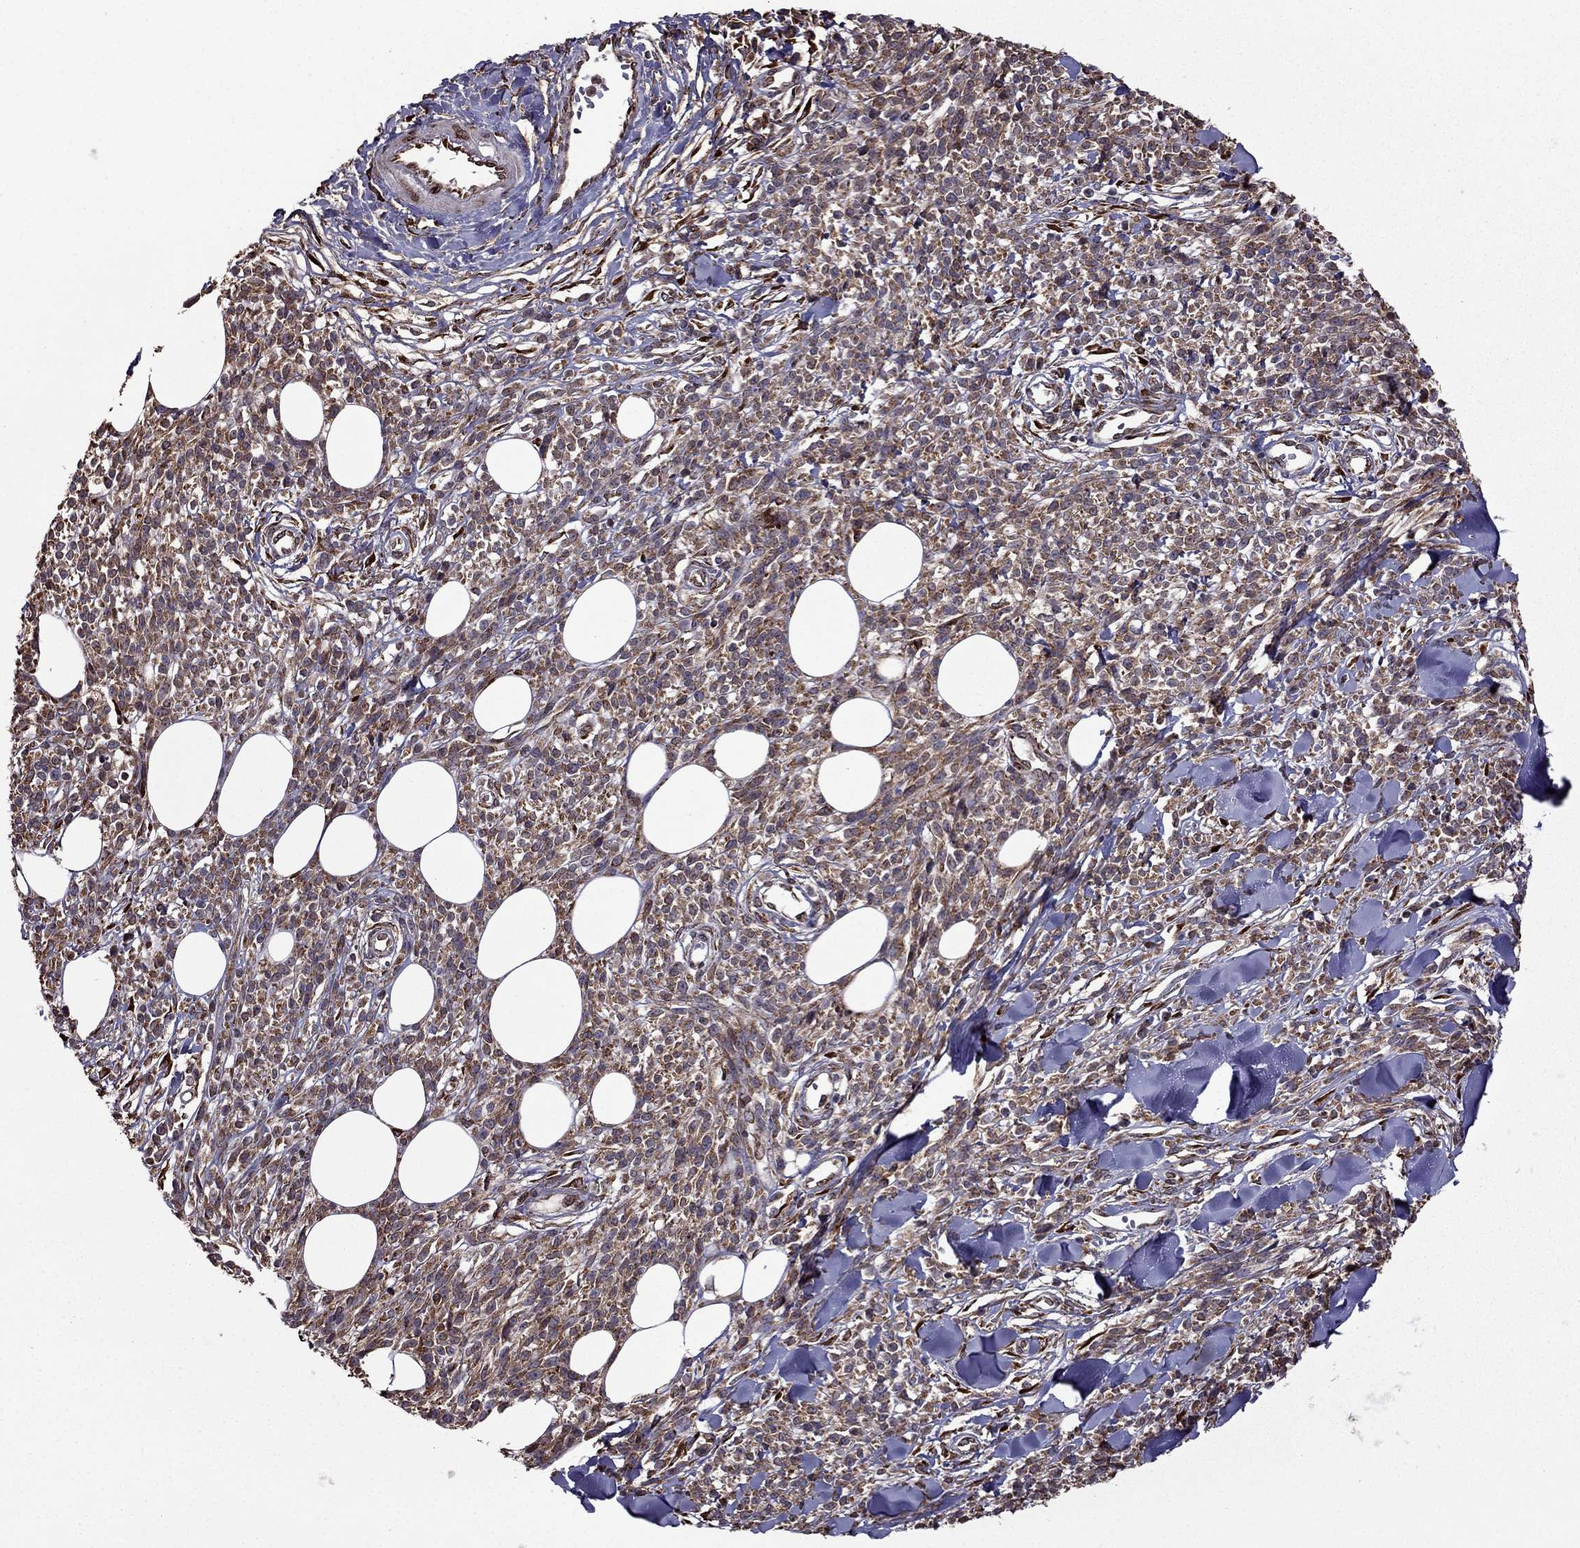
{"staining": {"intensity": "moderate", "quantity": ">75%", "location": "cytoplasmic/membranous"}, "tissue": "melanoma", "cell_type": "Tumor cells", "image_type": "cancer", "snomed": [{"axis": "morphology", "description": "Malignant melanoma, NOS"}, {"axis": "topography", "description": "Skin"}, {"axis": "topography", "description": "Skin of trunk"}], "caption": "A brown stain shows moderate cytoplasmic/membranous positivity of a protein in human malignant melanoma tumor cells.", "gene": "IKBIP", "patient": {"sex": "male", "age": 74}}